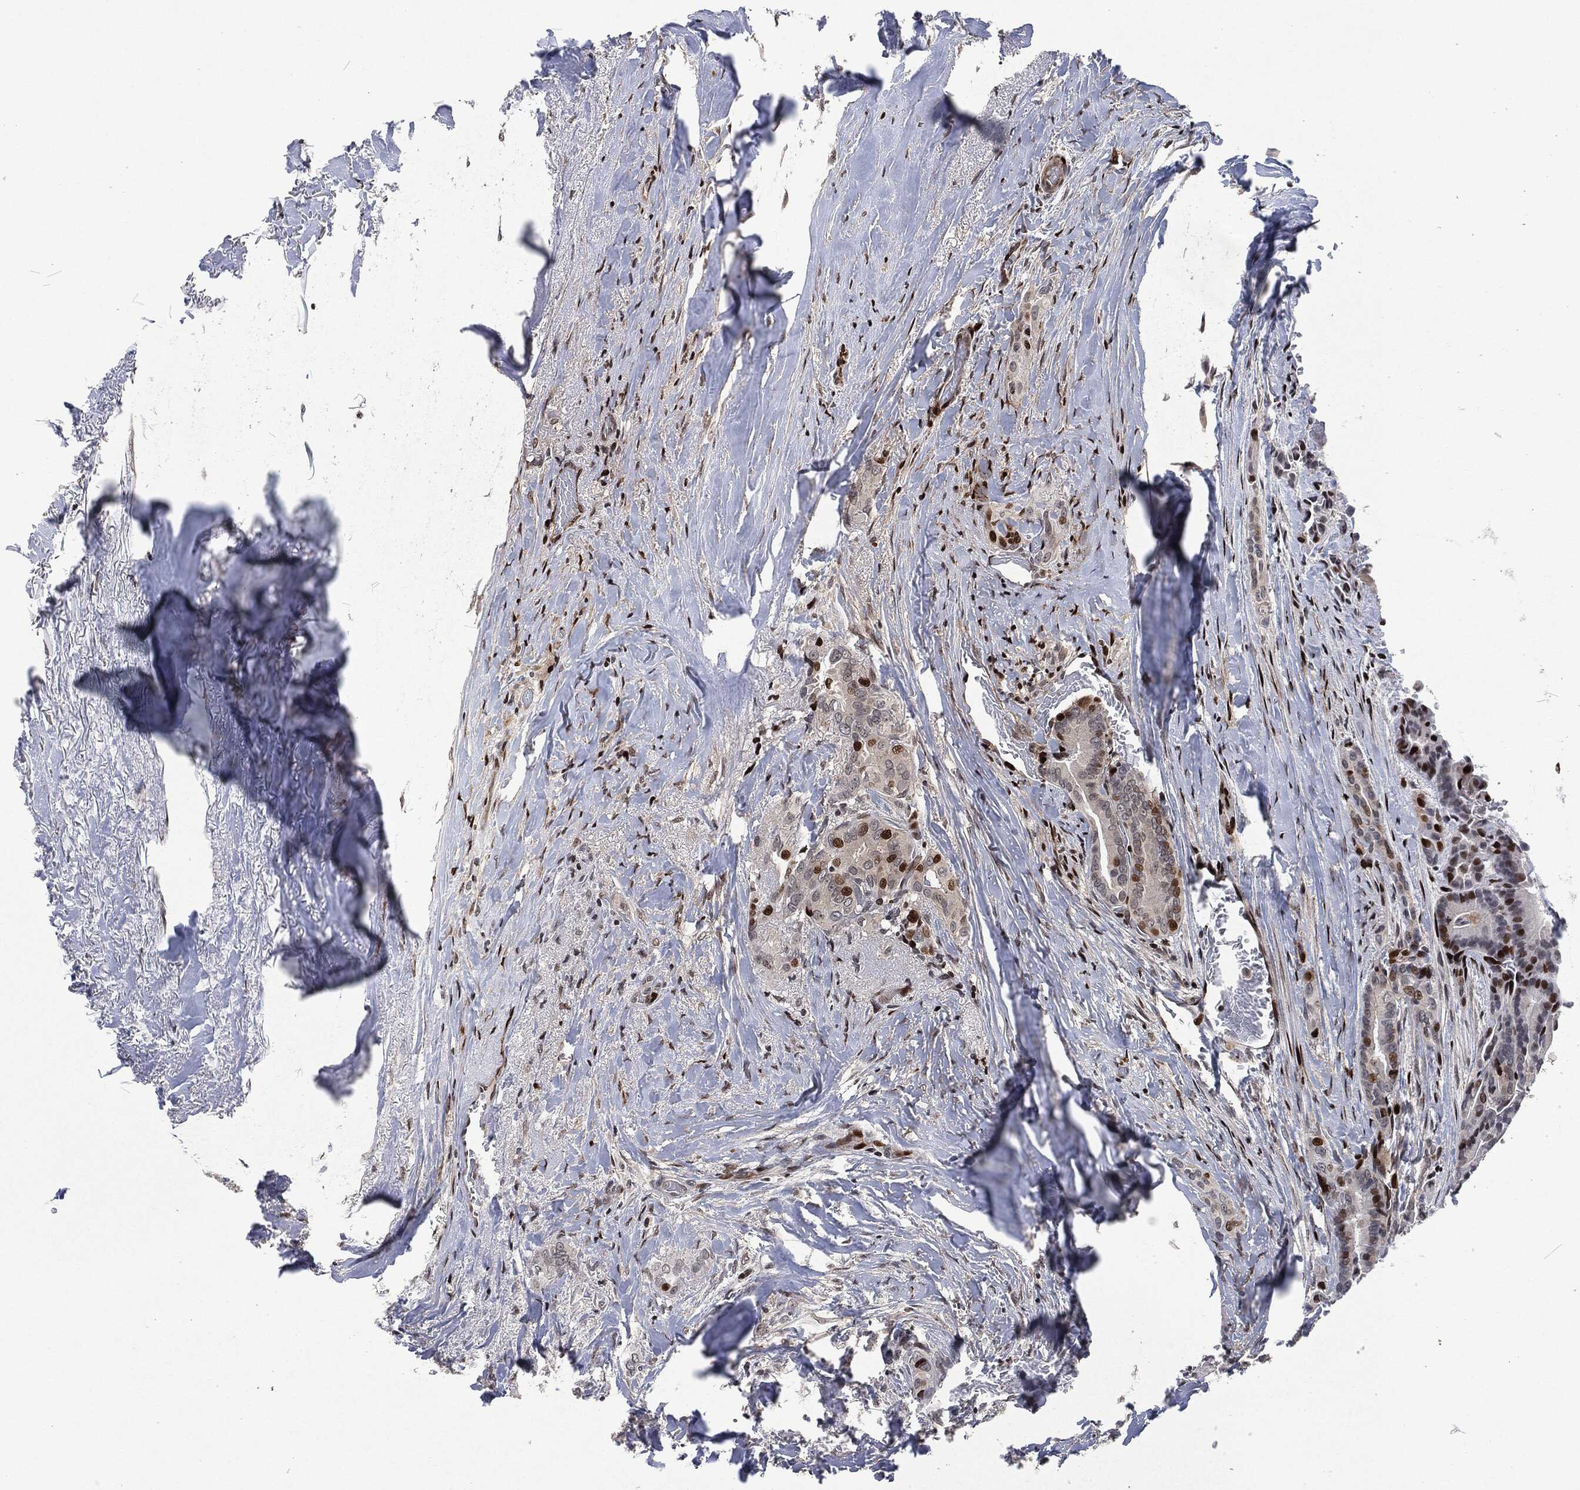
{"staining": {"intensity": "moderate", "quantity": "<25%", "location": "nuclear"}, "tissue": "thyroid cancer", "cell_type": "Tumor cells", "image_type": "cancer", "snomed": [{"axis": "morphology", "description": "Papillary adenocarcinoma, NOS"}, {"axis": "topography", "description": "Thyroid gland"}], "caption": "Protein staining by immunohistochemistry shows moderate nuclear expression in approximately <25% of tumor cells in thyroid papillary adenocarcinoma.", "gene": "EGFR", "patient": {"sex": "male", "age": 61}}